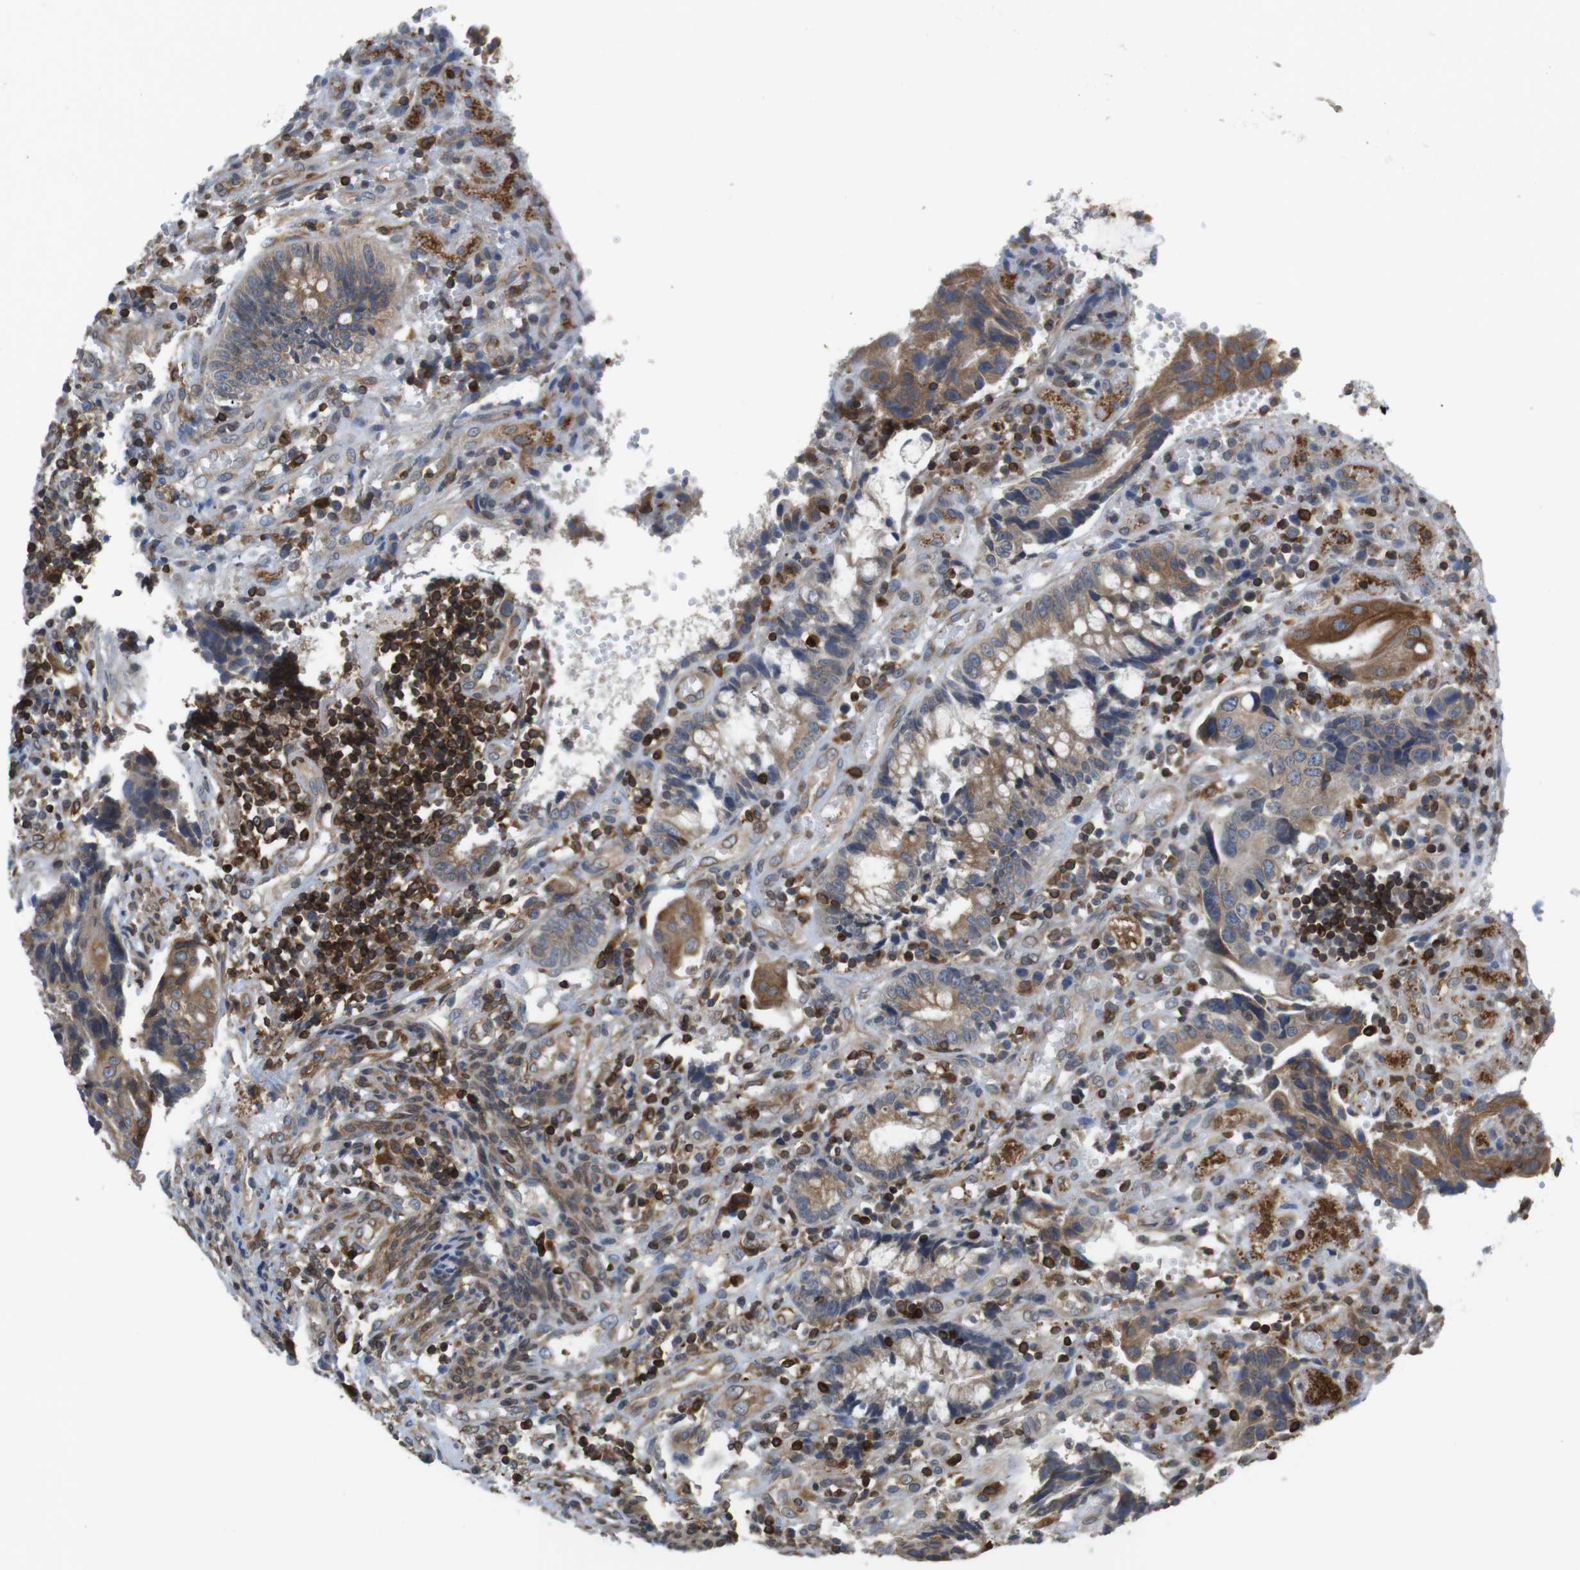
{"staining": {"intensity": "moderate", "quantity": ">75%", "location": "cytoplasmic/membranous"}, "tissue": "colorectal cancer", "cell_type": "Tumor cells", "image_type": "cancer", "snomed": [{"axis": "morphology", "description": "Adenocarcinoma, NOS"}, {"axis": "topography", "description": "Colon"}], "caption": "Protein analysis of colorectal cancer tissue displays moderate cytoplasmic/membranous staining in about >75% of tumor cells. The staining was performed using DAB (3,3'-diaminobenzidine), with brown indicating positive protein expression. Nuclei are stained blue with hematoxylin.", "gene": "ARL6IP5", "patient": {"sex": "female", "age": 57}}